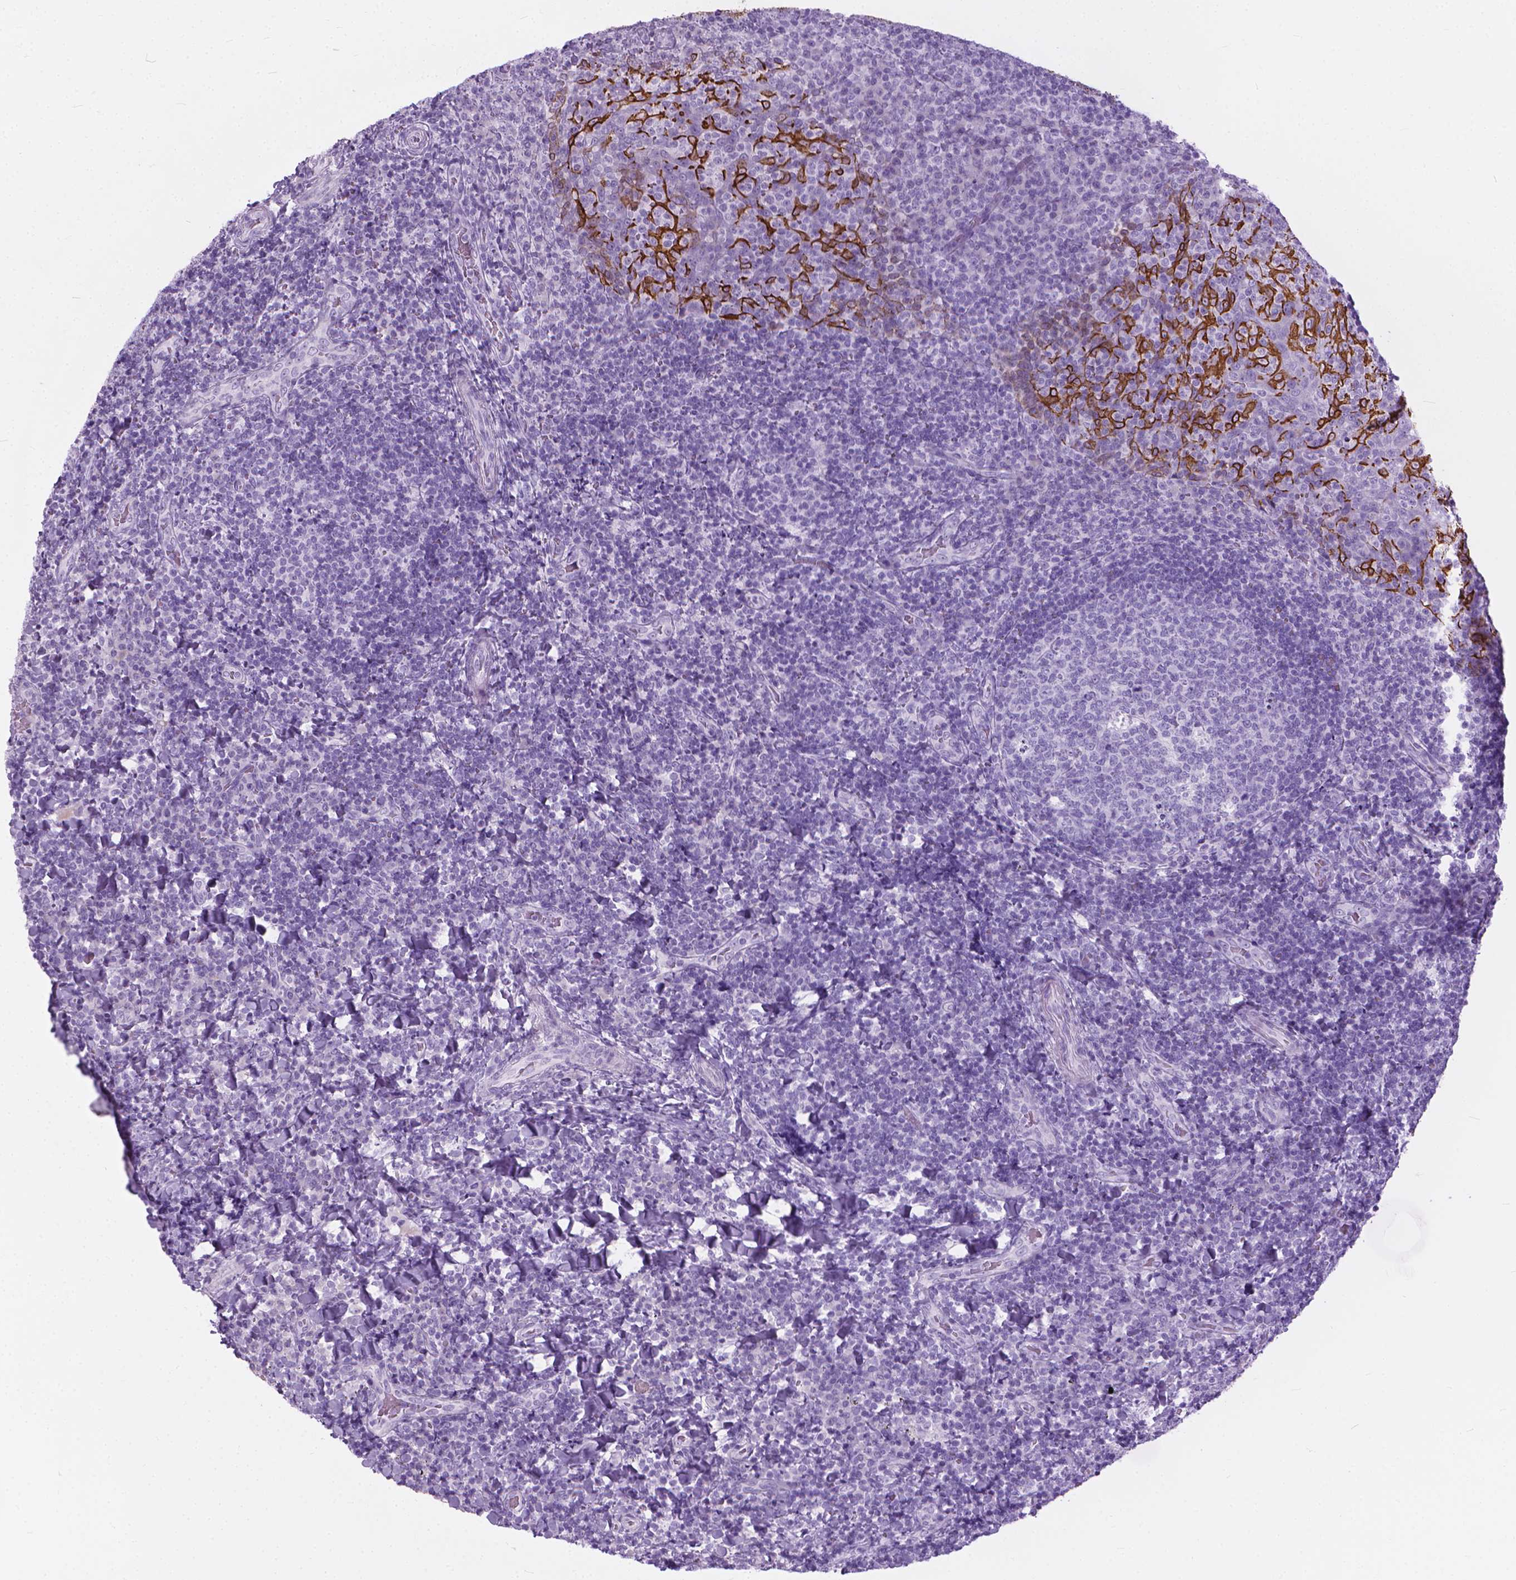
{"staining": {"intensity": "negative", "quantity": "none", "location": "none"}, "tissue": "tonsil", "cell_type": "Germinal center cells", "image_type": "normal", "snomed": [{"axis": "morphology", "description": "Normal tissue, NOS"}, {"axis": "topography", "description": "Tonsil"}], "caption": "An image of human tonsil is negative for staining in germinal center cells. The staining is performed using DAB brown chromogen with nuclei counter-stained in using hematoxylin.", "gene": "HTR2B", "patient": {"sex": "male", "age": 17}}